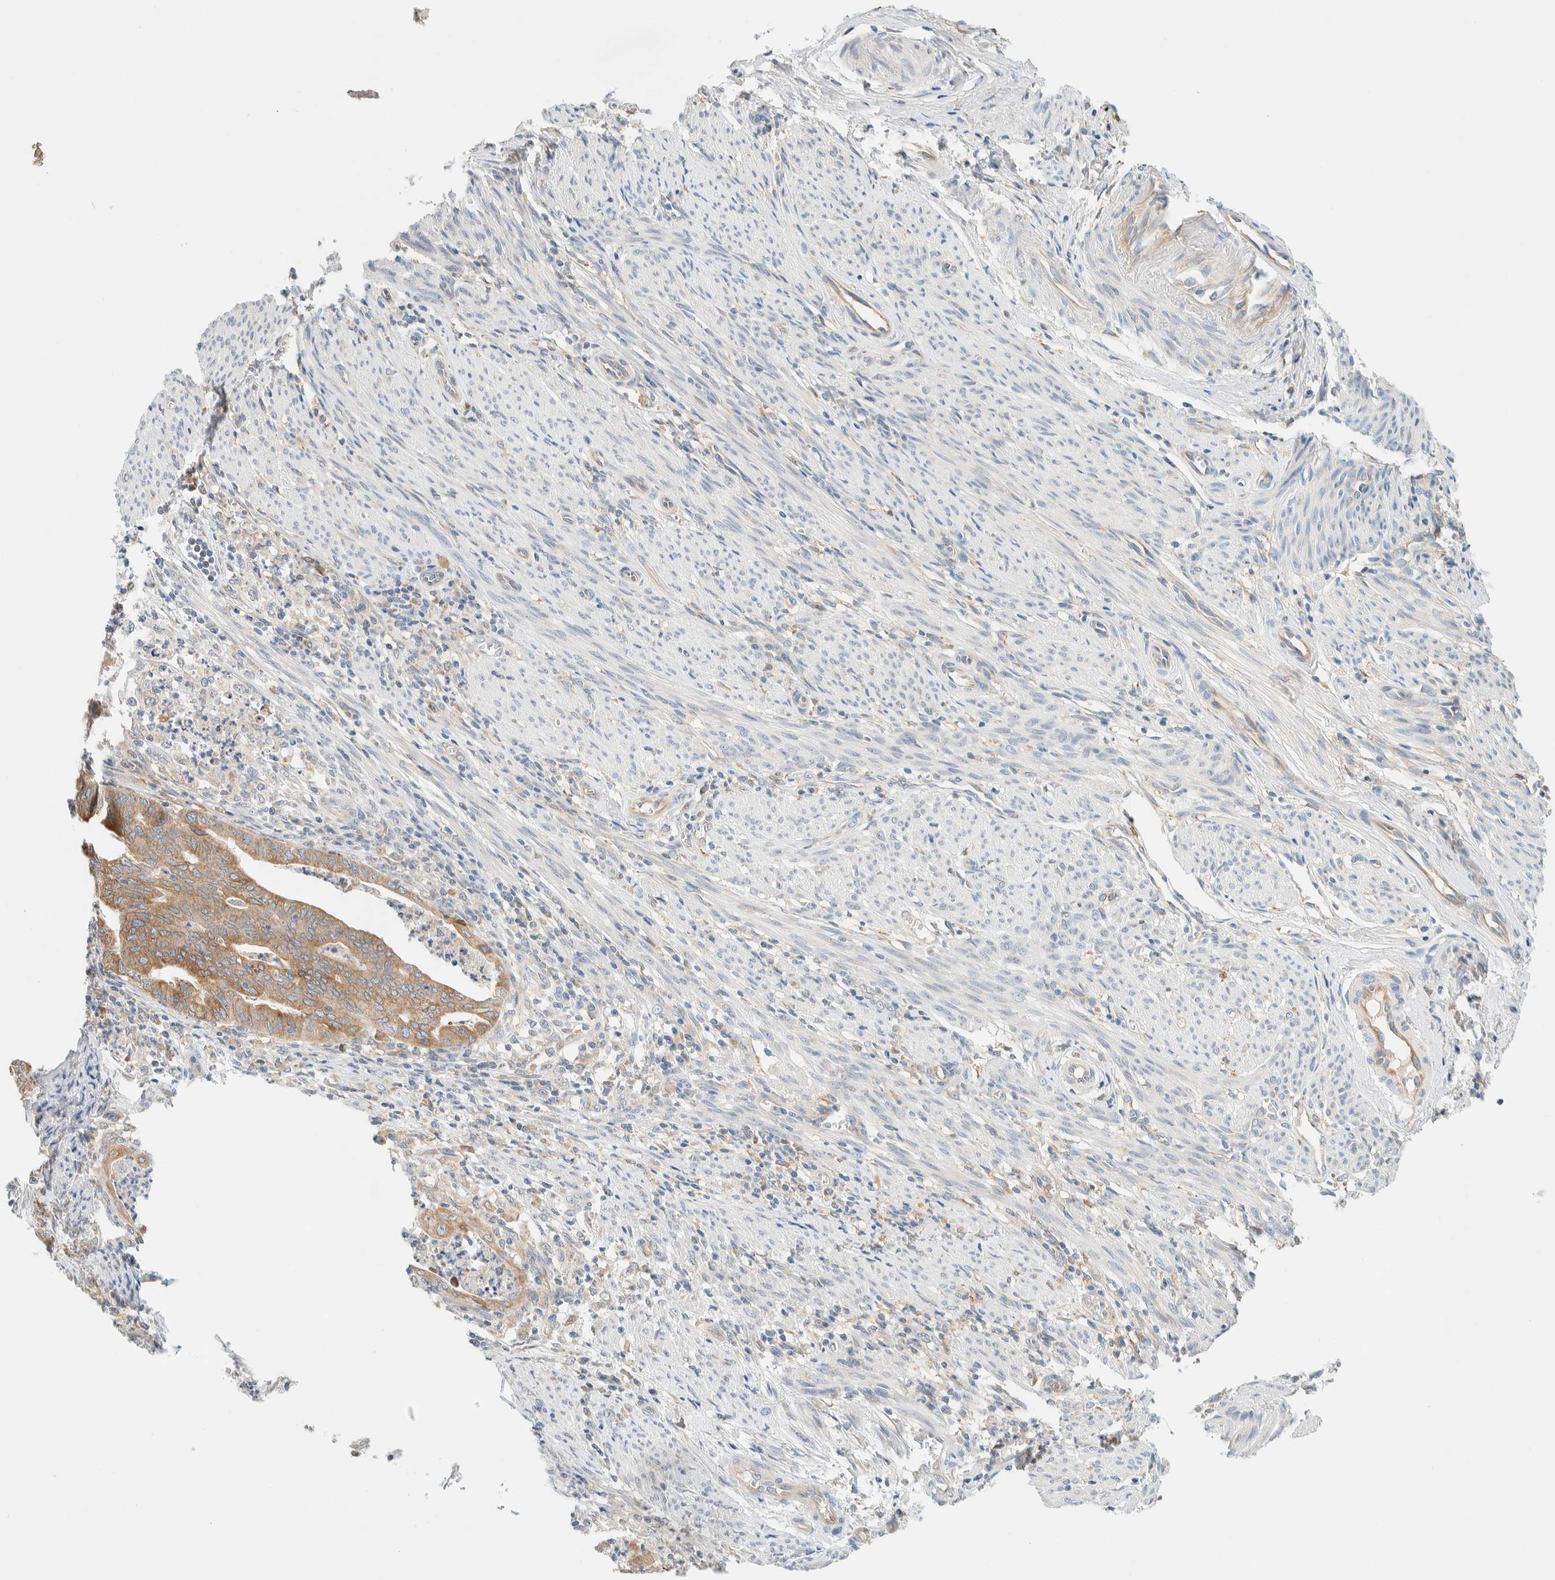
{"staining": {"intensity": "moderate", "quantity": ">75%", "location": "cytoplasmic/membranous"}, "tissue": "endometrial cancer", "cell_type": "Tumor cells", "image_type": "cancer", "snomed": [{"axis": "morphology", "description": "Polyp, NOS"}, {"axis": "morphology", "description": "Adenocarcinoma, NOS"}, {"axis": "morphology", "description": "Adenoma, NOS"}, {"axis": "topography", "description": "Endometrium"}], "caption": "Moderate cytoplasmic/membranous positivity for a protein is seen in about >75% of tumor cells of polyp (endometrial) using immunohistochemistry.", "gene": "SUMF2", "patient": {"sex": "female", "age": 79}}